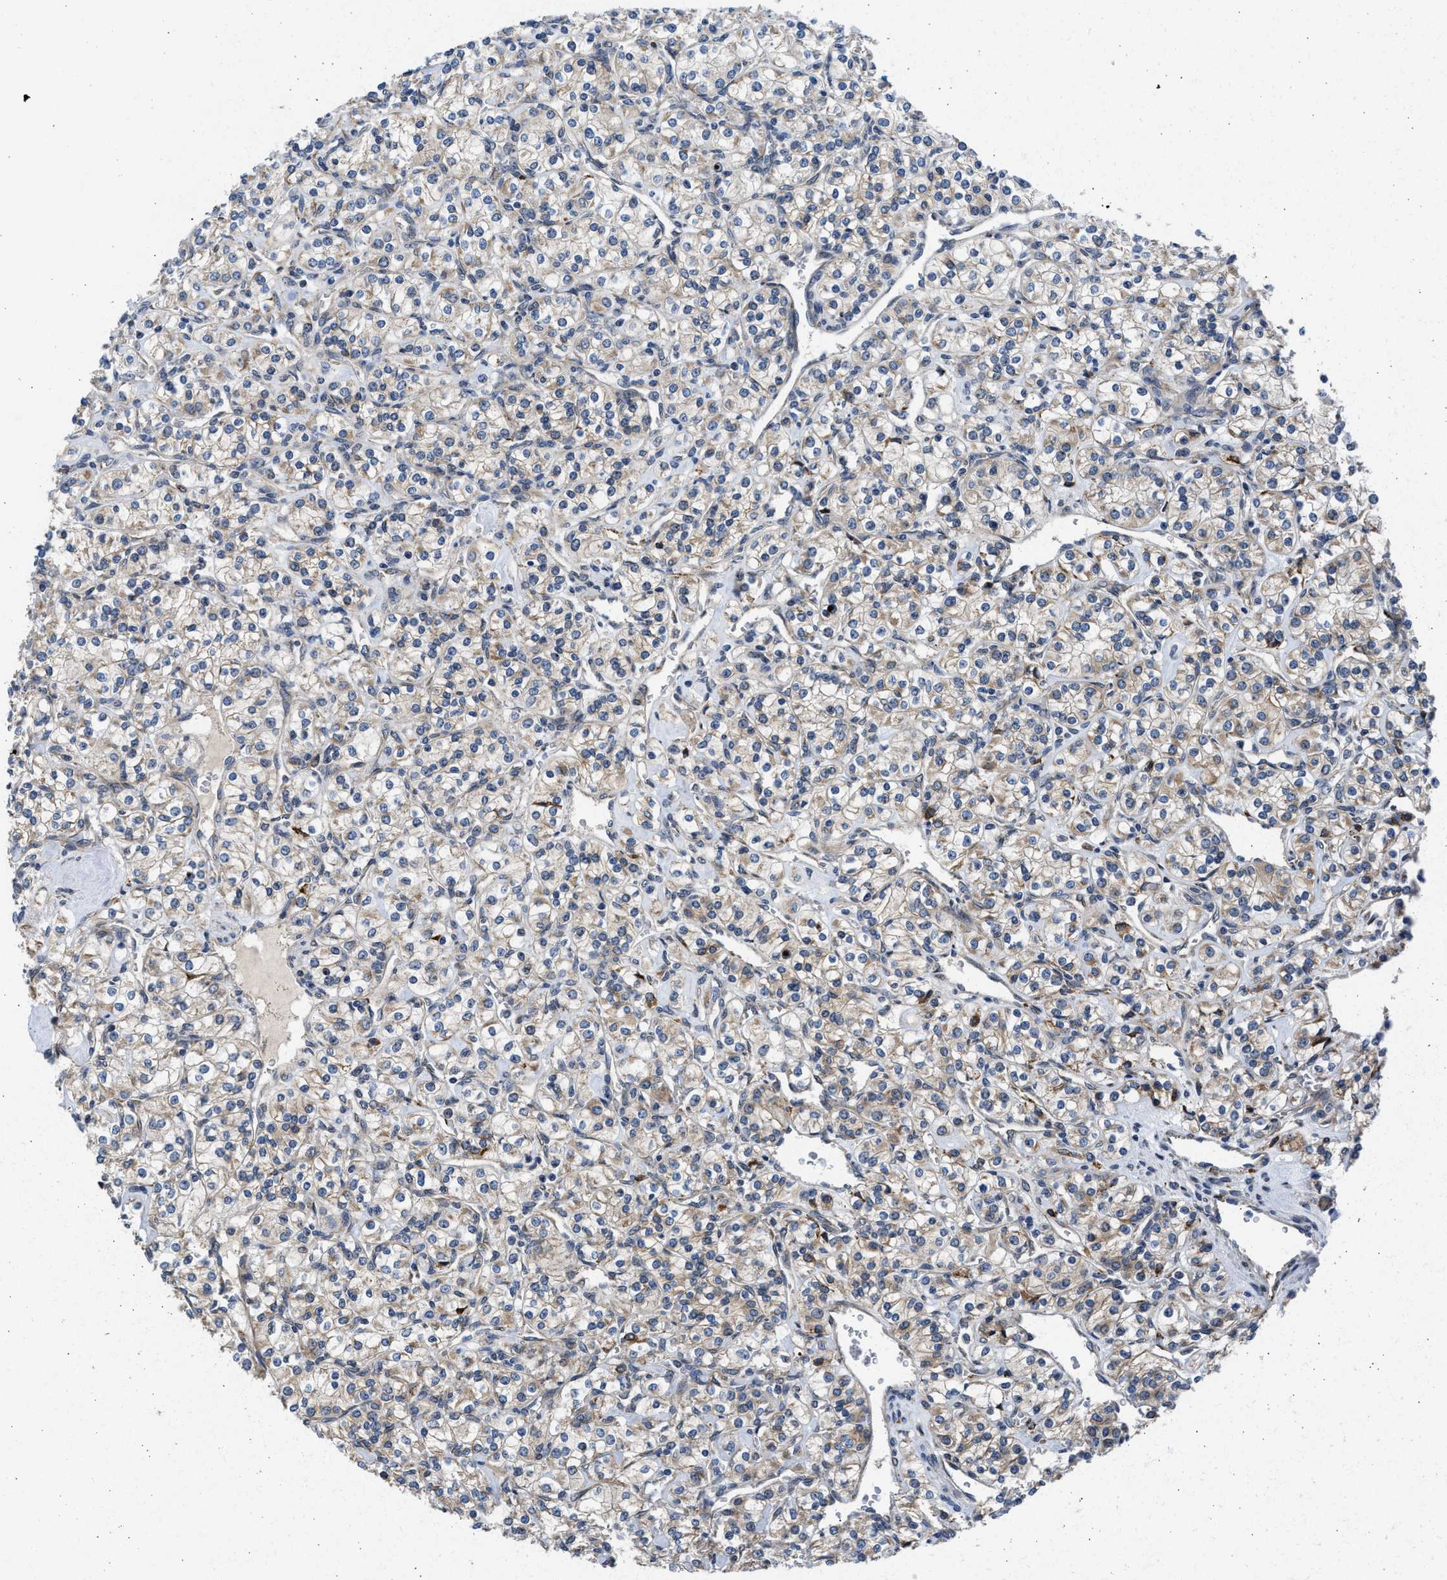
{"staining": {"intensity": "weak", "quantity": "<25%", "location": "cytoplasmic/membranous"}, "tissue": "renal cancer", "cell_type": "Tumor cells", "image_type": "cancer", "snomed": [{"axis": "morphology", "description": "Adenocarcinoma, NOS"}, {"axis": "topography", "description": "Kidney"}], "caption": "This is a image of immunohistochemistry staining of renal cancer (adenocarcinoma), which shows no expression in tumor cells.", "gene": "PLD2", "patient": {"sex": "male", "age": 77}}